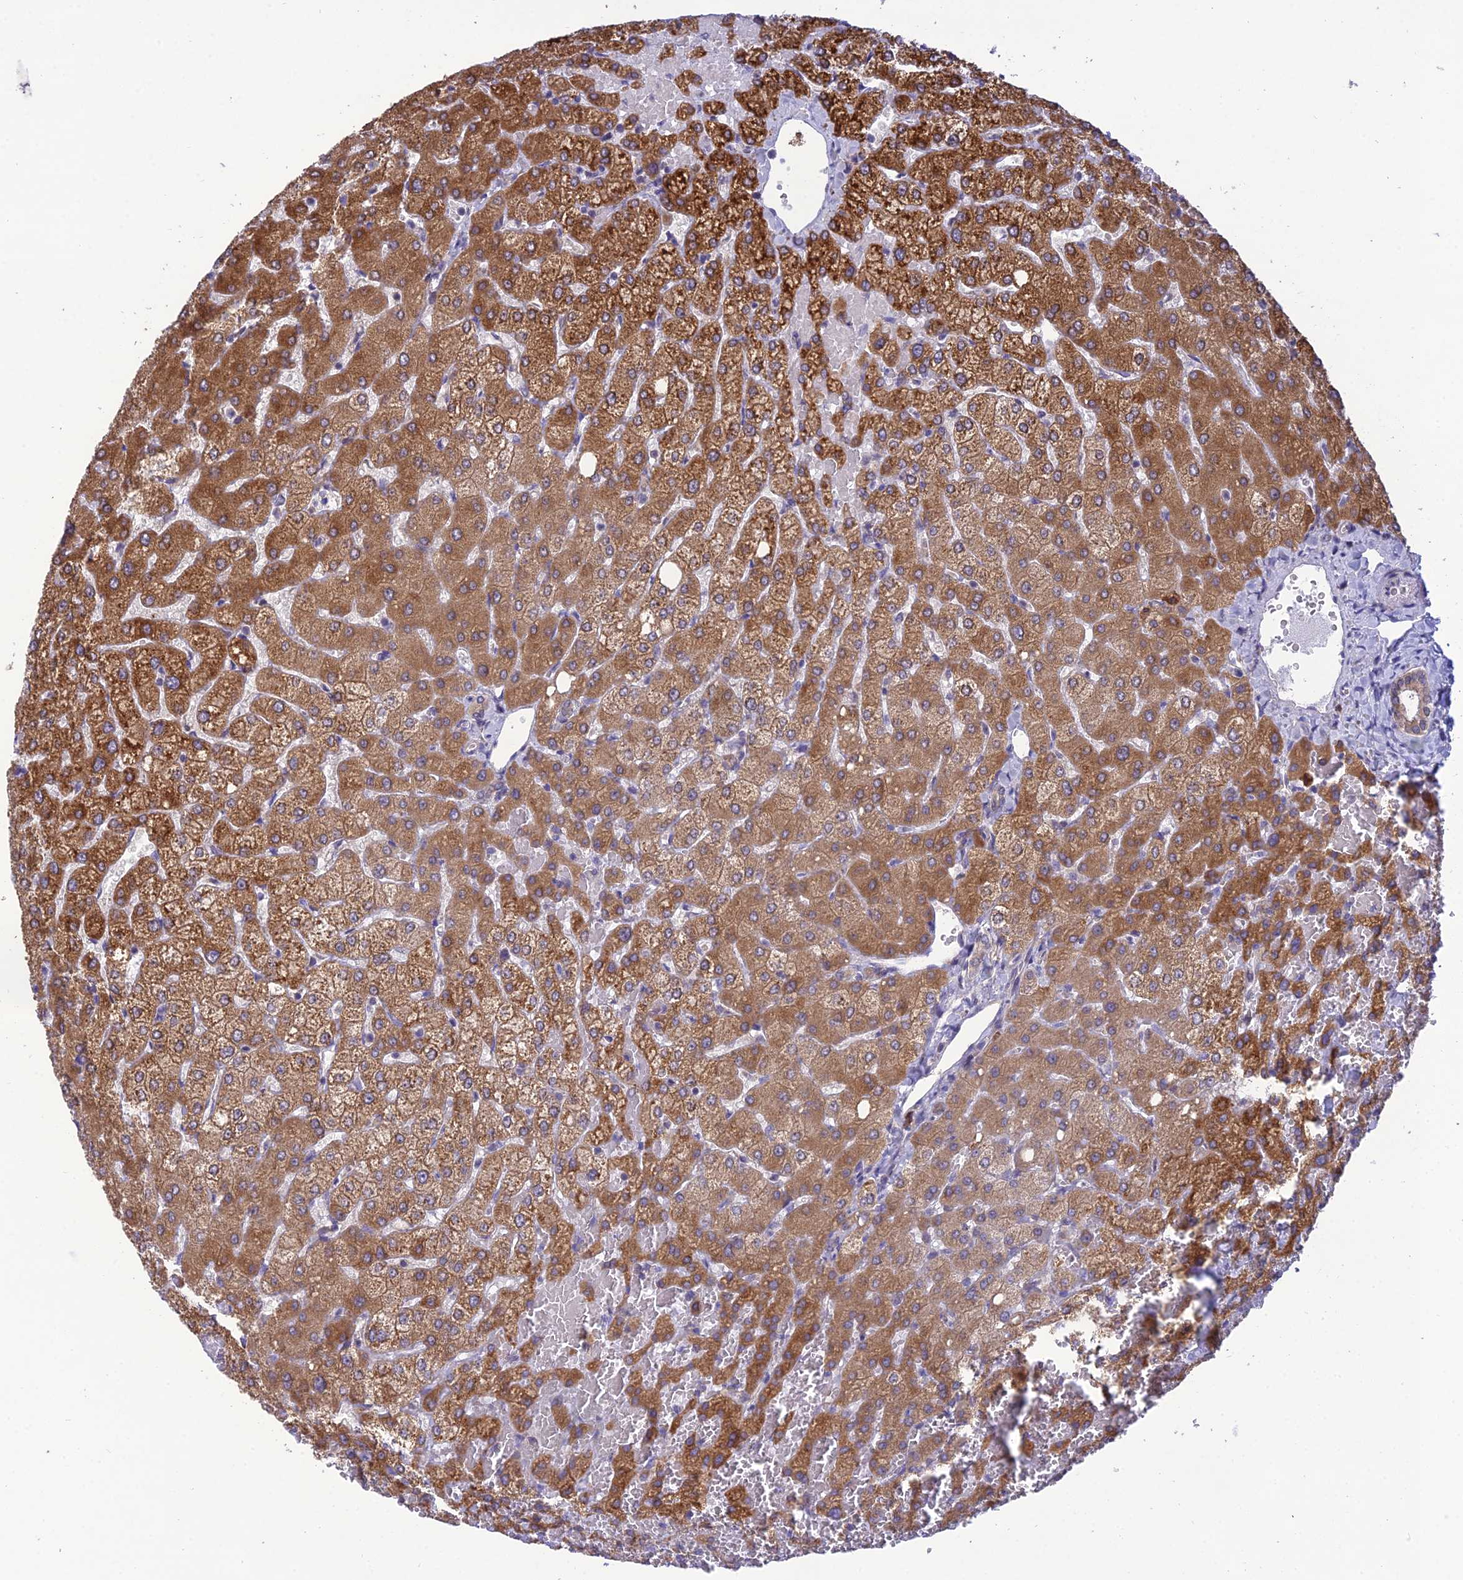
{"staining": {"intensity": "strong", "quantity": ">75%", "location": "cytoplasmic/membranous"}, "tissue": "liver", "cell_type": "Cholangiocytes", "image_type": "normal", "snomed": [{"axis": "morphology", "description": "Normal tissue, NOS"}, {"axis": "topography", "description": "Liver"}], "caption": "This image exhibits normal liver stained with immunohistochemistry to label a protein in brown. The cytoplasmic/membranous of cholangiocytes show strong positivity for the protein. Nuclei are counter-stained blue.", "gene": "CLCN7", "patient": {"sex": "female", "age": 54}}